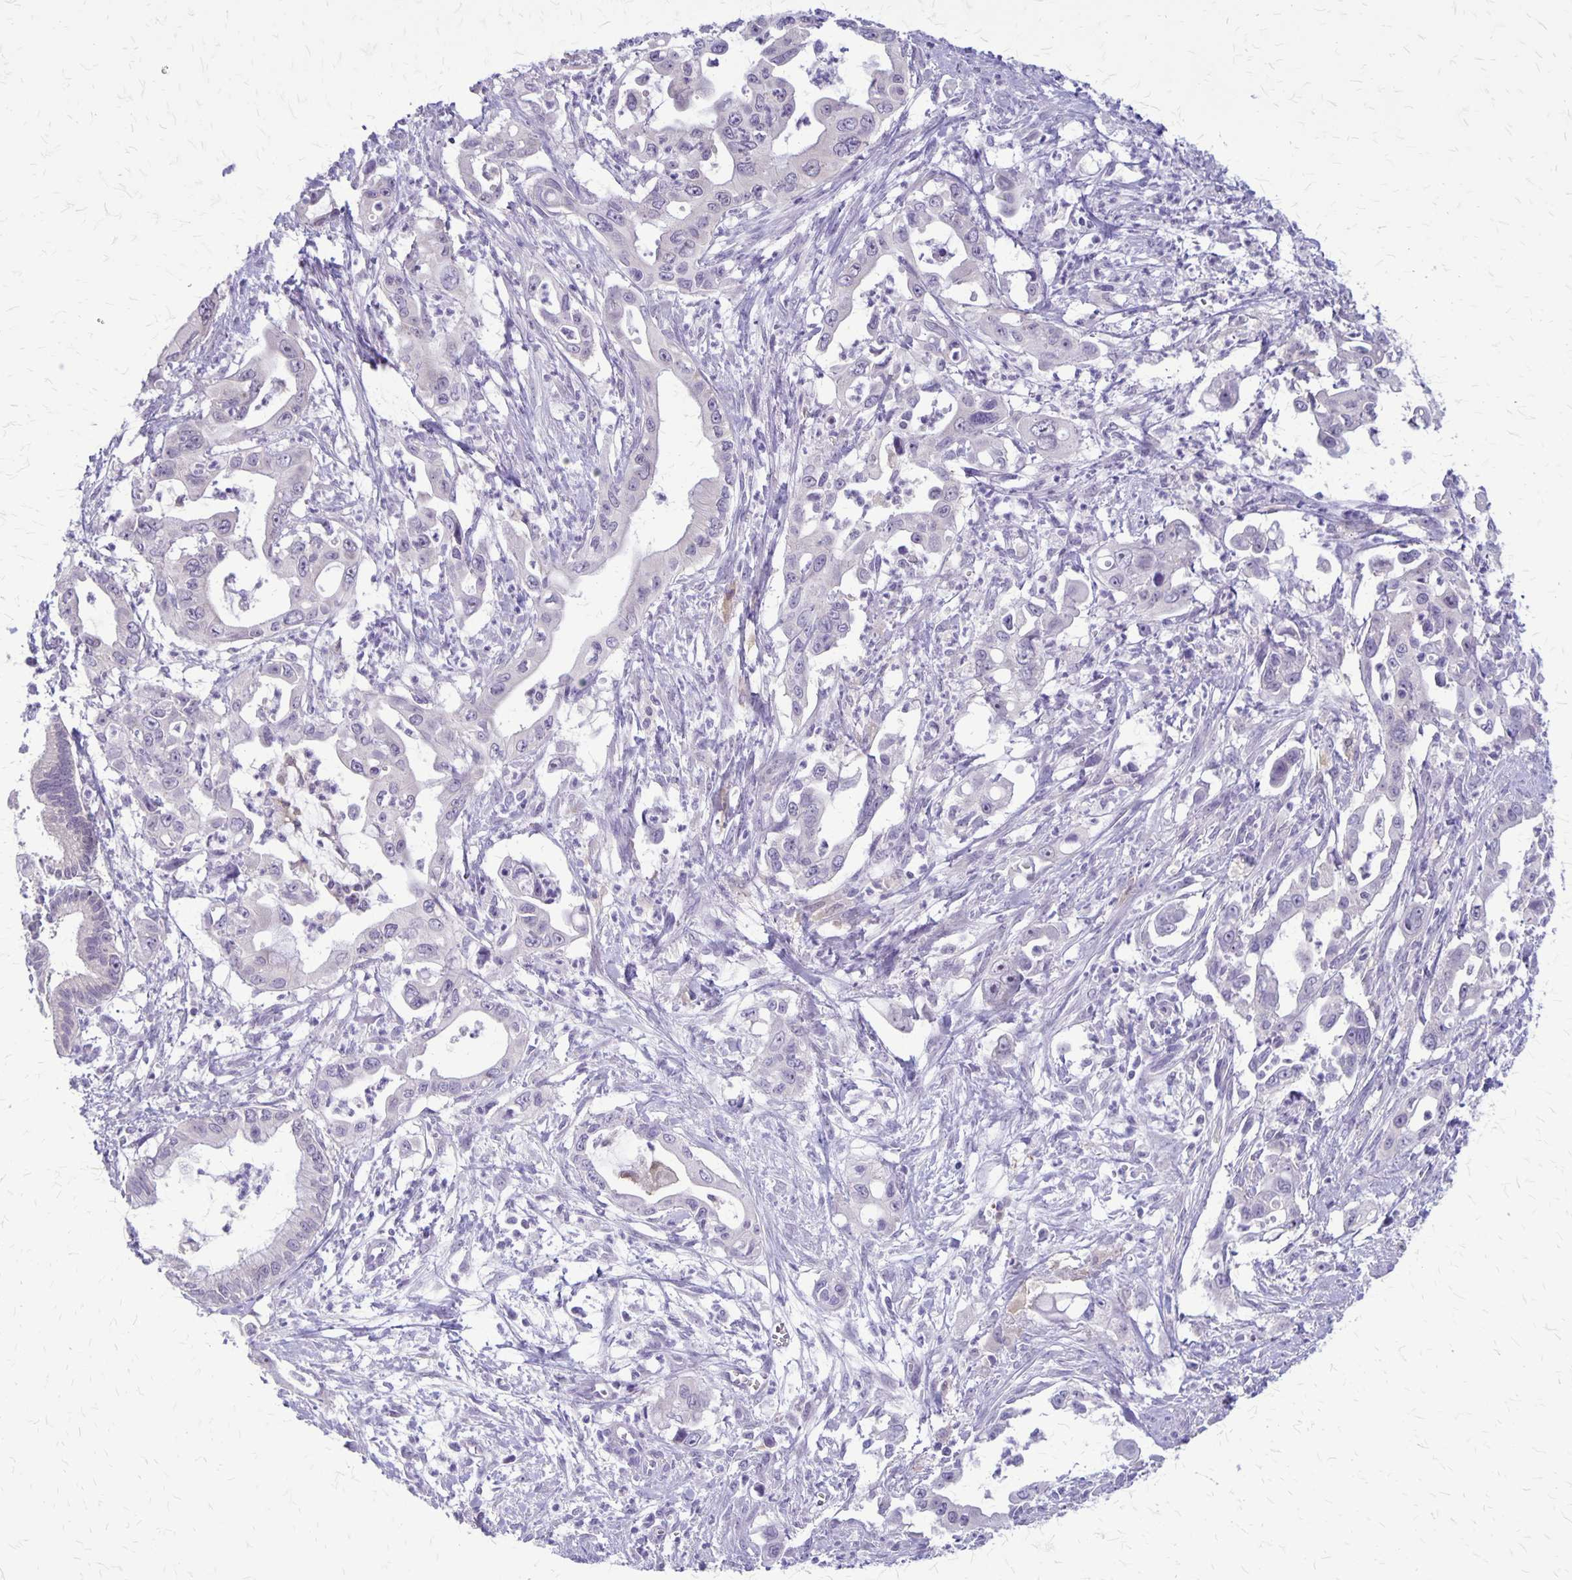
{"staining": {"intensity": "negative", "quantity": "none", "location": "none"}, "tissue": "pancreatic cancer", "cell_type": "Tumor cells", "image_type": "cancer", "snomed": [{"axis": "morphology", "description": "Adenocarcinoma, NOS"}, {"axis": "topography", "description": "Pancreas"}], "caption": "Immunohistochemistry (IHC) photomicrograph of neoplastic tissue: pancreatic cancer (adenocarcinoma) stained with DAB demonstrates no significant protein positivity in tumor cells. (Brightfield microscopy of DAB immunohistochemistry at high magnification).", "gene": "PLXNB3", "patient": {"sex": "male", "age": 61}}